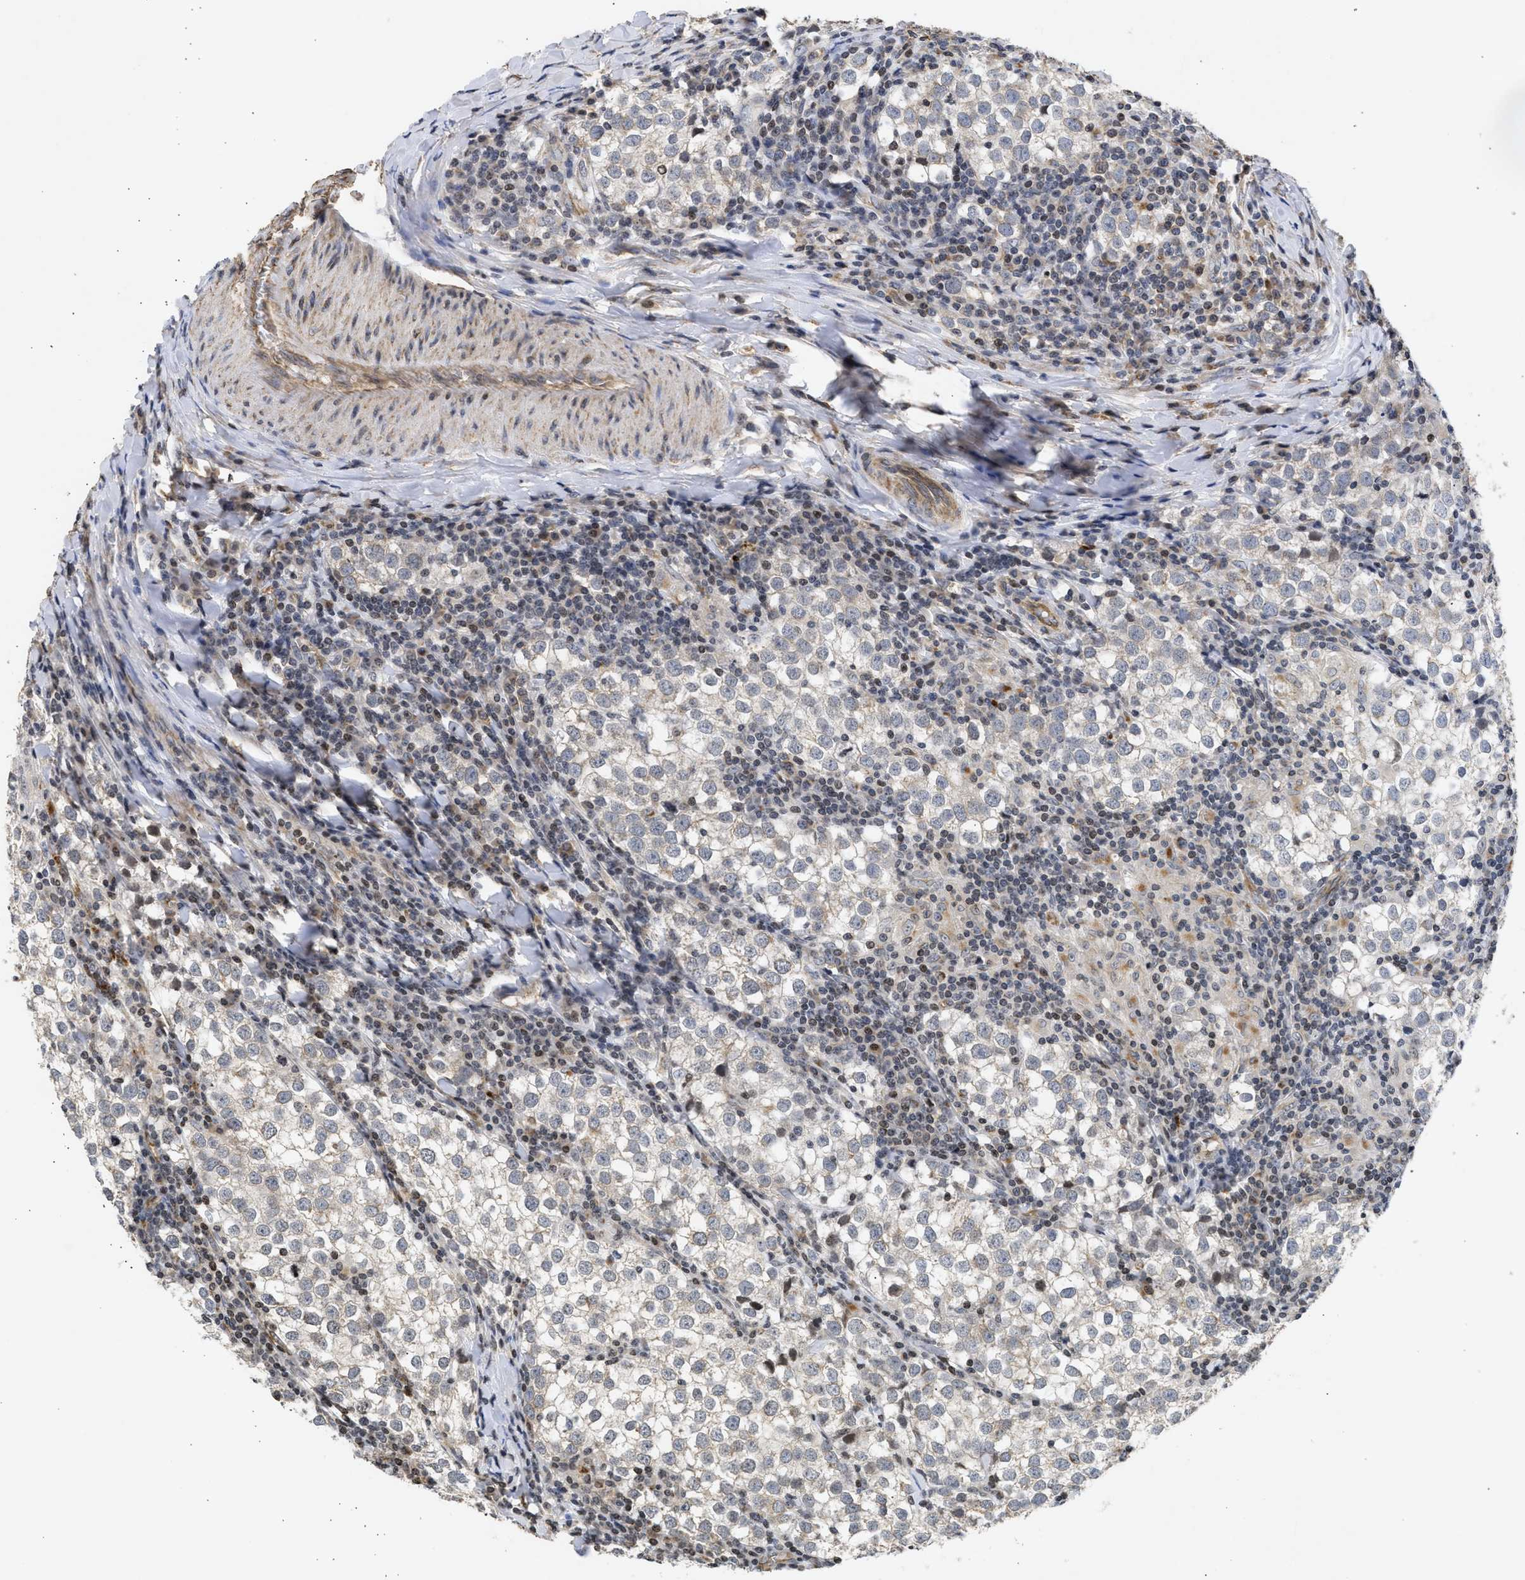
{"staining": {"intensity": "weak", "quantity": "<25%", "location": "cytoplasmic/membranous"}, "tissue": "testis cancer", "cell_type": "Tumor cells", "image_type": "cancer", "snomed": [{"axis": "morphology", "description": "Seminoma, NOS"}, {"axis": "morphology", "description": "Carcinoma, Embryonal, NOS"}, {"axis": "topography", "description": "Testis"}], "caption": "This is a photomicrograph of IHC staining of testis cancer (seminoma), which shows no expression in tumor cells.", "gene": "ENSG00000142539", "patient": {"sex": "male", "age": 36}}